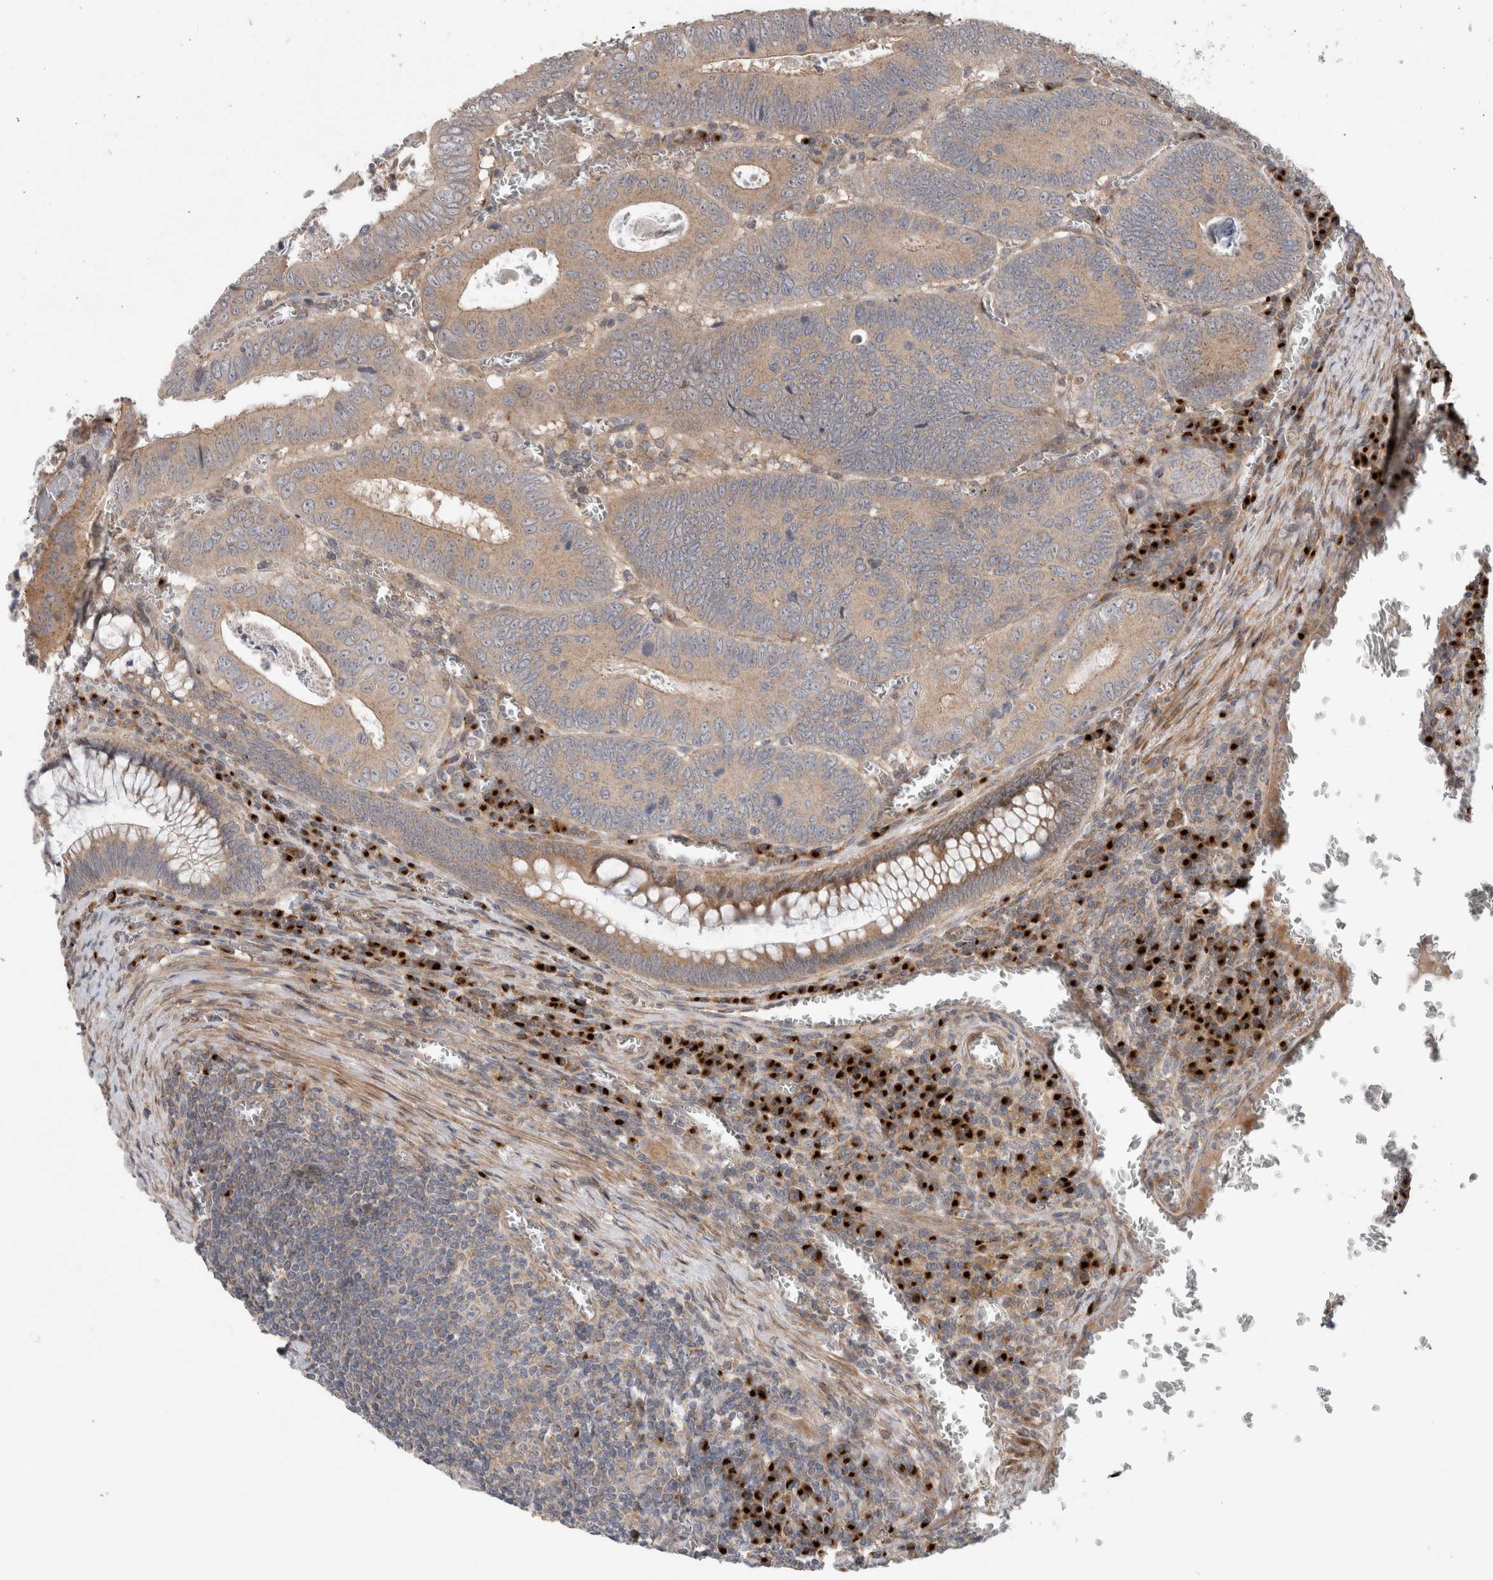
{"staining": {"intensity": "weak", "quantity": ">75%", "location": "cytoplasmic/membranous"}, "tissue": "colorectal cancer", "cell_type": "Tumor cells", "image_type": "cancer", "snomed": [{"axis": "morphology", "description": "Inflammation, NOS"}, {"axis": "morphology", "description": "Adenocarcinoma, NOS"}, {"axis": "topography", "description": "Colon"}], "caption": "A low amount of weak cytoplasmic/membranous positivity is present in approximately >75% of tumor cells in colorectal cancer tissue.", "gene": "TRIM5", "patient": {"sex": "male", "age": 72}}